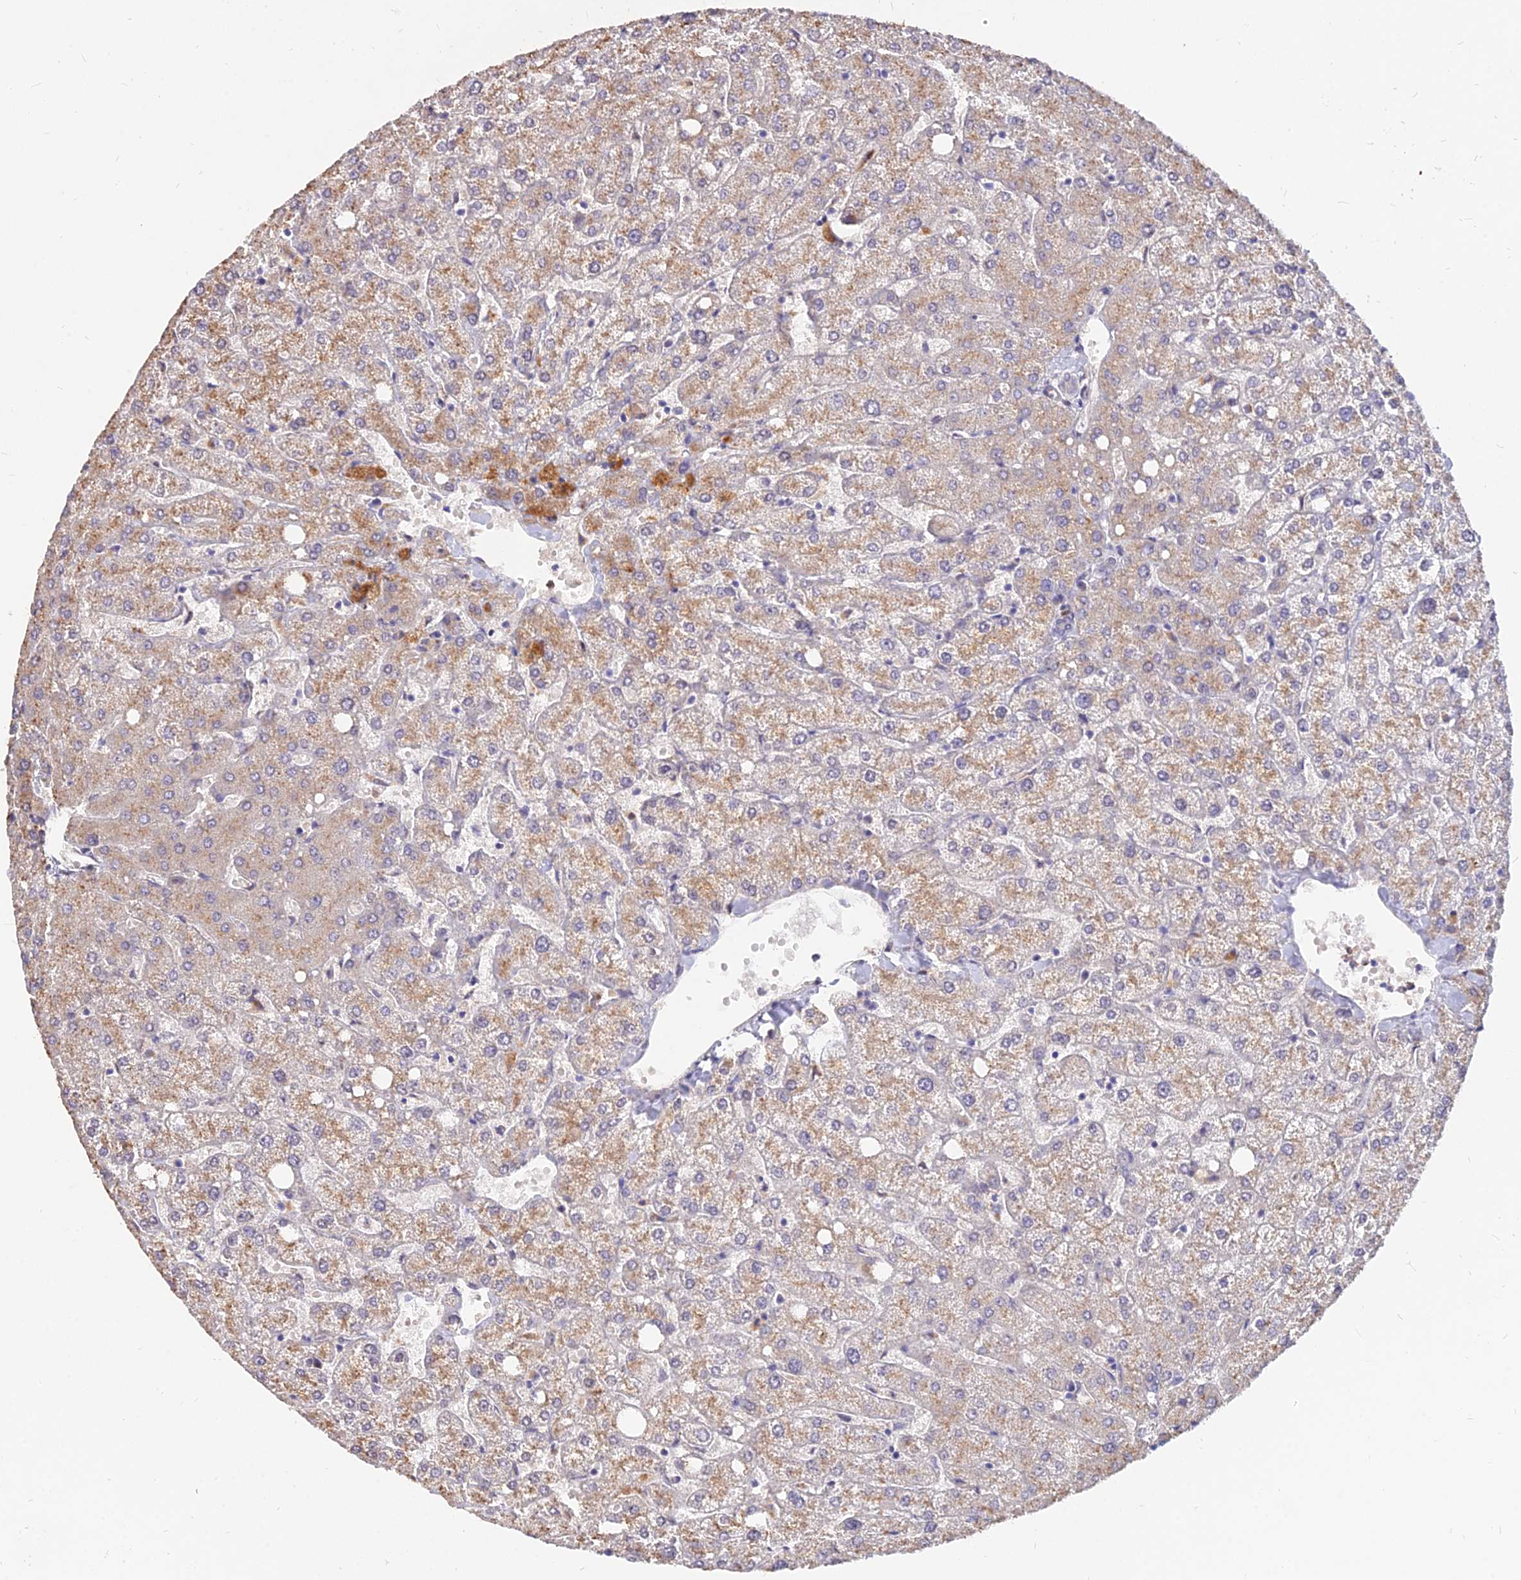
{"staining": {"intensity": "negative", "quantity": "none", "location": "none"}, "tissue": "liver", "cell_type": "Cholangiocytes", "image_type": "normal", "snomed": [{"axis": "morphology", "description": "Normal tissue, NOS"}, {"axis": "topography", "description": "Liver"}], "caption": "Human liver stained for a protein using immunohistochemistry (IHC) shows no positivity in cholangiocytes.", "gene": "C11orf68", "patient": {"sex": "female", "age": 54}}